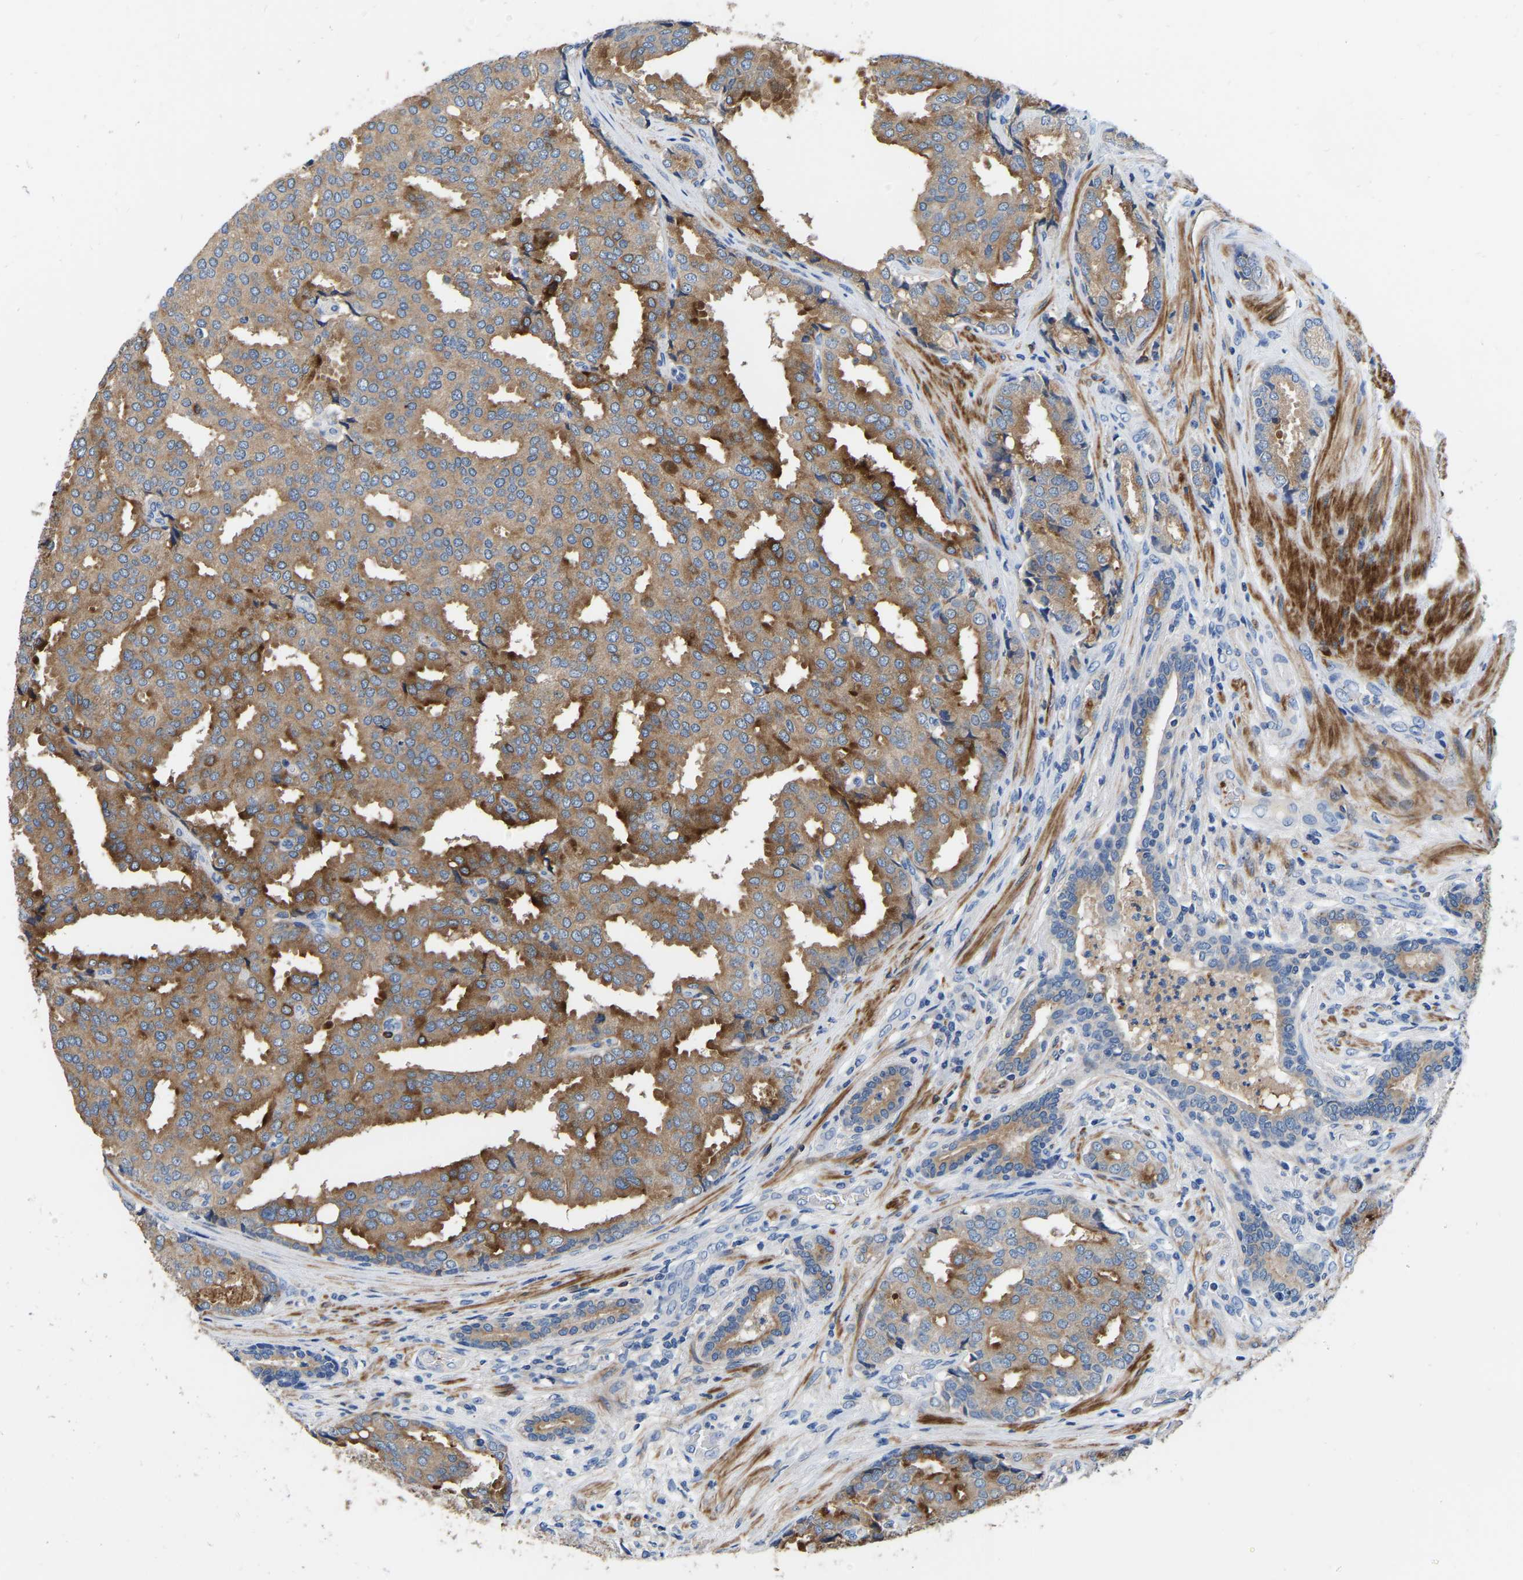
{"staining": {"intensity": "moderate", "quantity": ">75%", "location": "cytoplasmic/membranous"}, "tissue": "prostate cancer", "cell_type": "Tumor cells", "image_type": "cancer", "snomed": [{"axis": "morphology", "description": "Adenocarcinoma, High grade"}, {"axis": "topography", "description": "Prostate"}], "caption": "Prostate adenocarcinoma (high-grade) stained for a protein demonstrates moderate cytoplasmic/membranous positivity in tumor cells.", "gene": "RAB27B", "patient": {"sex": "male", "age": 50}}